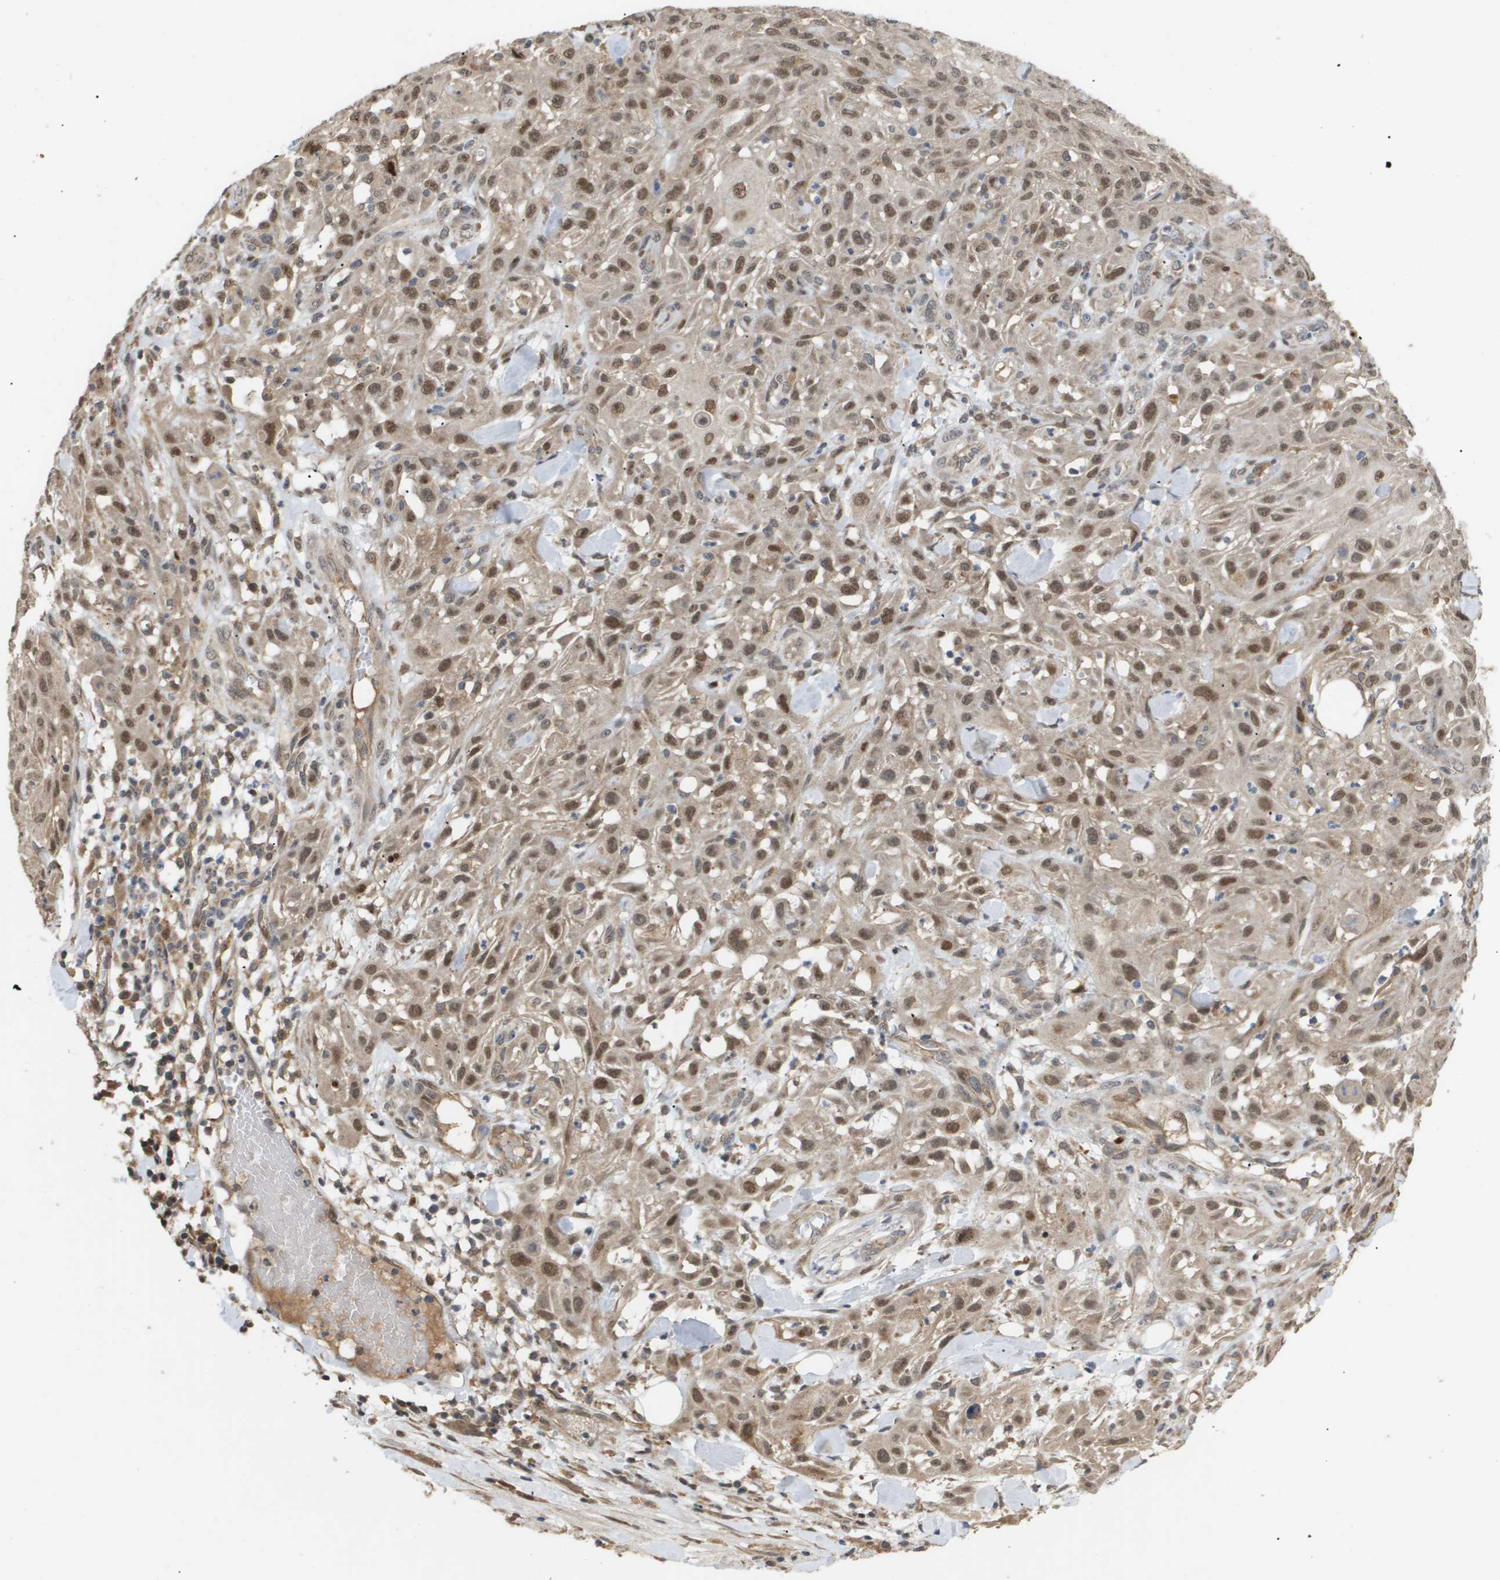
{"staining": {"intensity": "moderate", "quantity": ">75%", "location": "nuclear"}, "tissue": "skin cancer", "cell_type": "Tumor cells", "image_type": "cancer", "snomed": [{"axis": "morphology", "description": "Squamous cell carcinoma, NOS"}, {"axis": "topography", "description": "Skin"}], "caption": "There is medium levels of moderate nuclear expression in tumor cells of squamous cell carcinoma (skin), as demonstrated by immunohistochemical staining (brown color).", "gene": "PDGFB", "patient": {"sex": "male", "age": 75}}